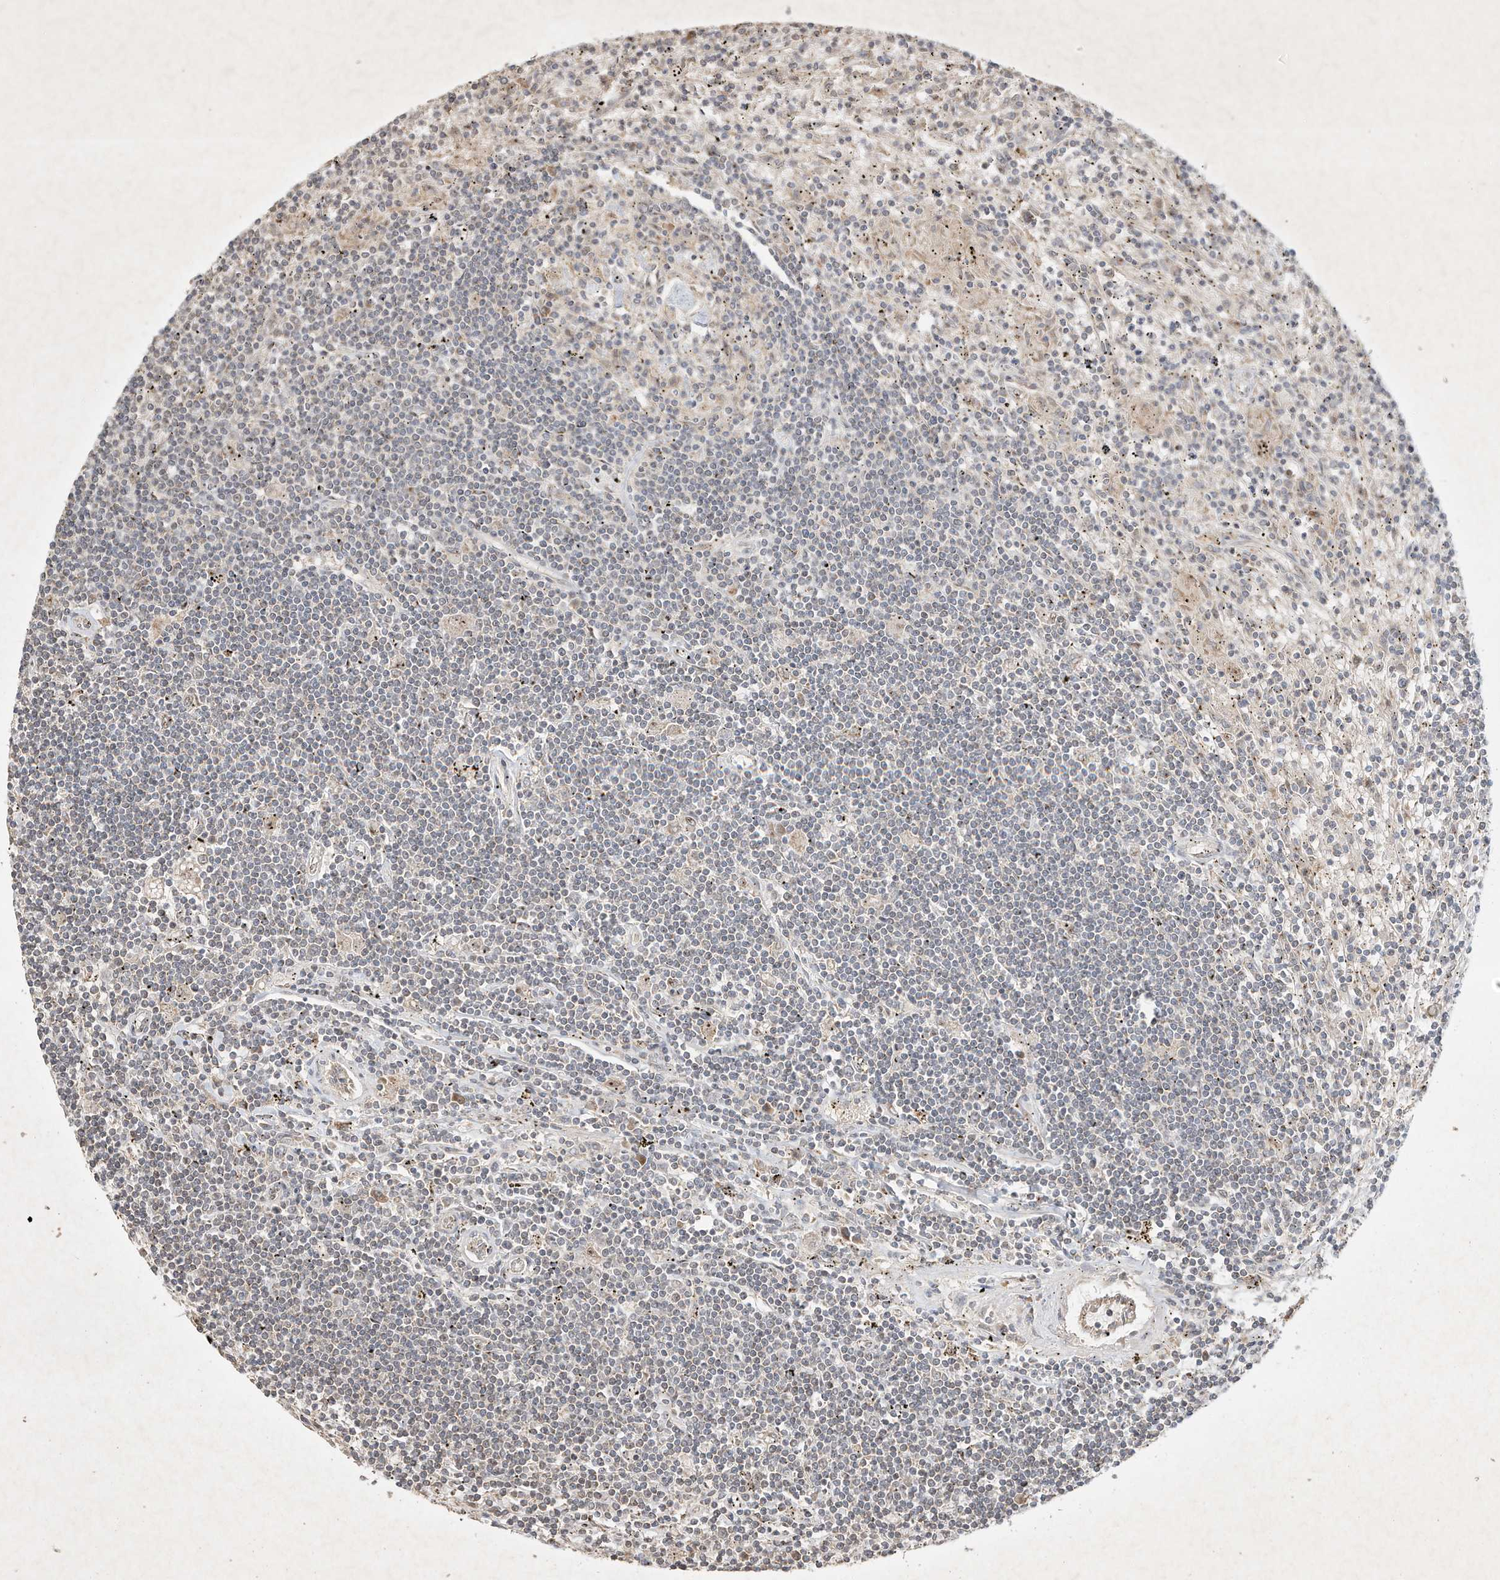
{"staining": {"intensity": "negative", "quantity": "none", "location": "none"}, "tissue": "lymphoma", "cell_type": "Tumor cells", "image_type": "cancer", "snomed": [{"axis": "morphology", "description": "Malignant lymphoma, non-Hodgkin's type, Low grade"}, {"axis": "topography", "description": "Spleen"}], "caption": "Tumor cells are negative for brown protein staining in low-grade malignant lymphoma, non-Hodgkin's type. (DAB immunohistochemistry with hematoxylin counter stain).", "gene": "BTRC", "patient": {"sex": "male", "age": 76}}